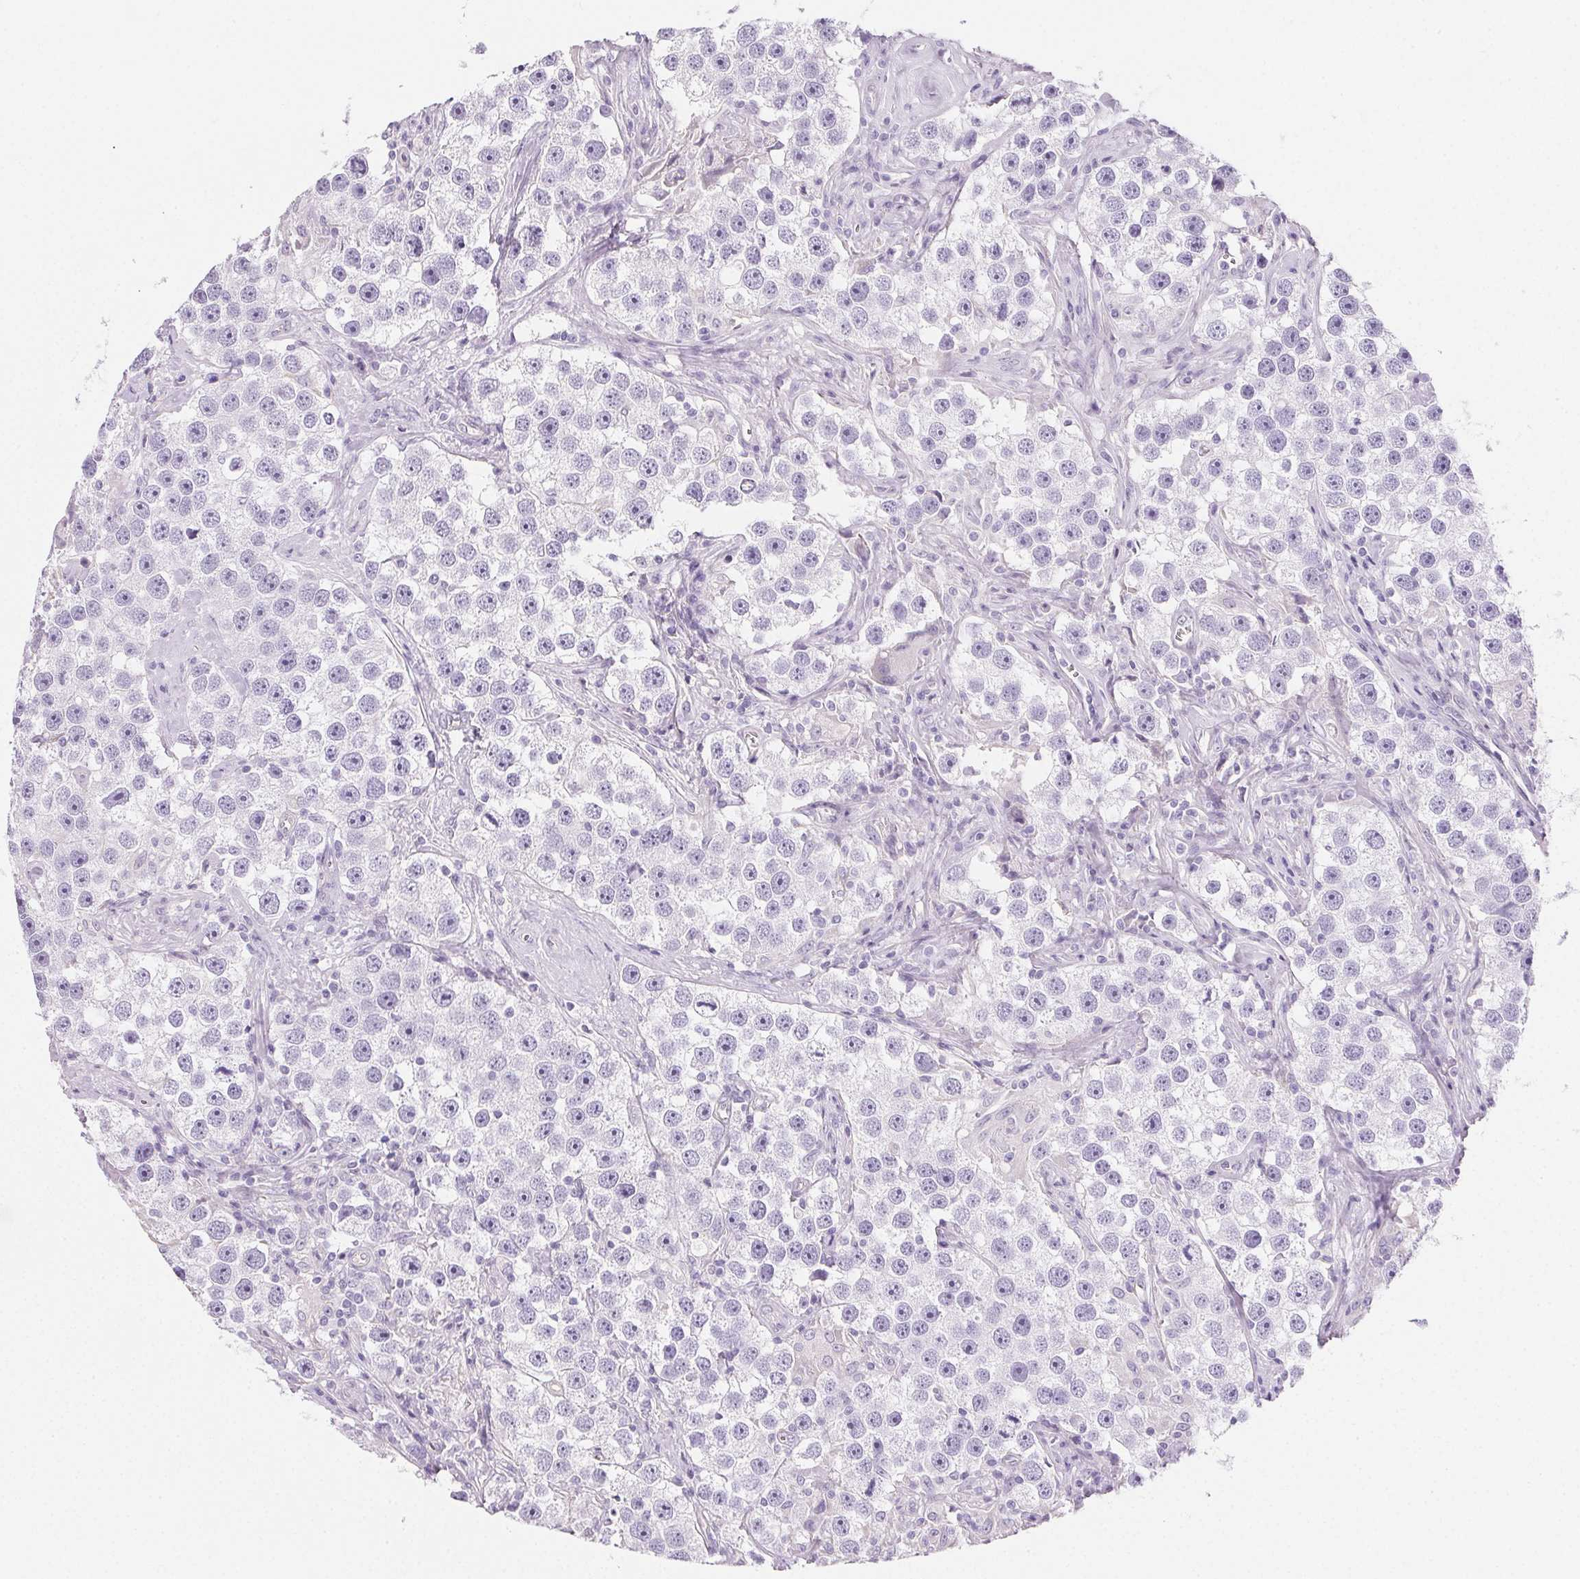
{"staining": {"intensity": "negative", "quantity": "none", "location": "none"}, "tissue": "testis cancer", "cell_type": "Tumor cells", "image_type": "cancer", "snomed": [{"axis": "morphology", "description": "Seminoma, NOS"}, {"axis": "topography", "description": "Testis"}], "caption": "This is an immunohistochemistry image of human testis seminoma. There is no staining in tumor cells.", "gene": "PRSS3", "patient": {"sex": "male", "age": 49}}